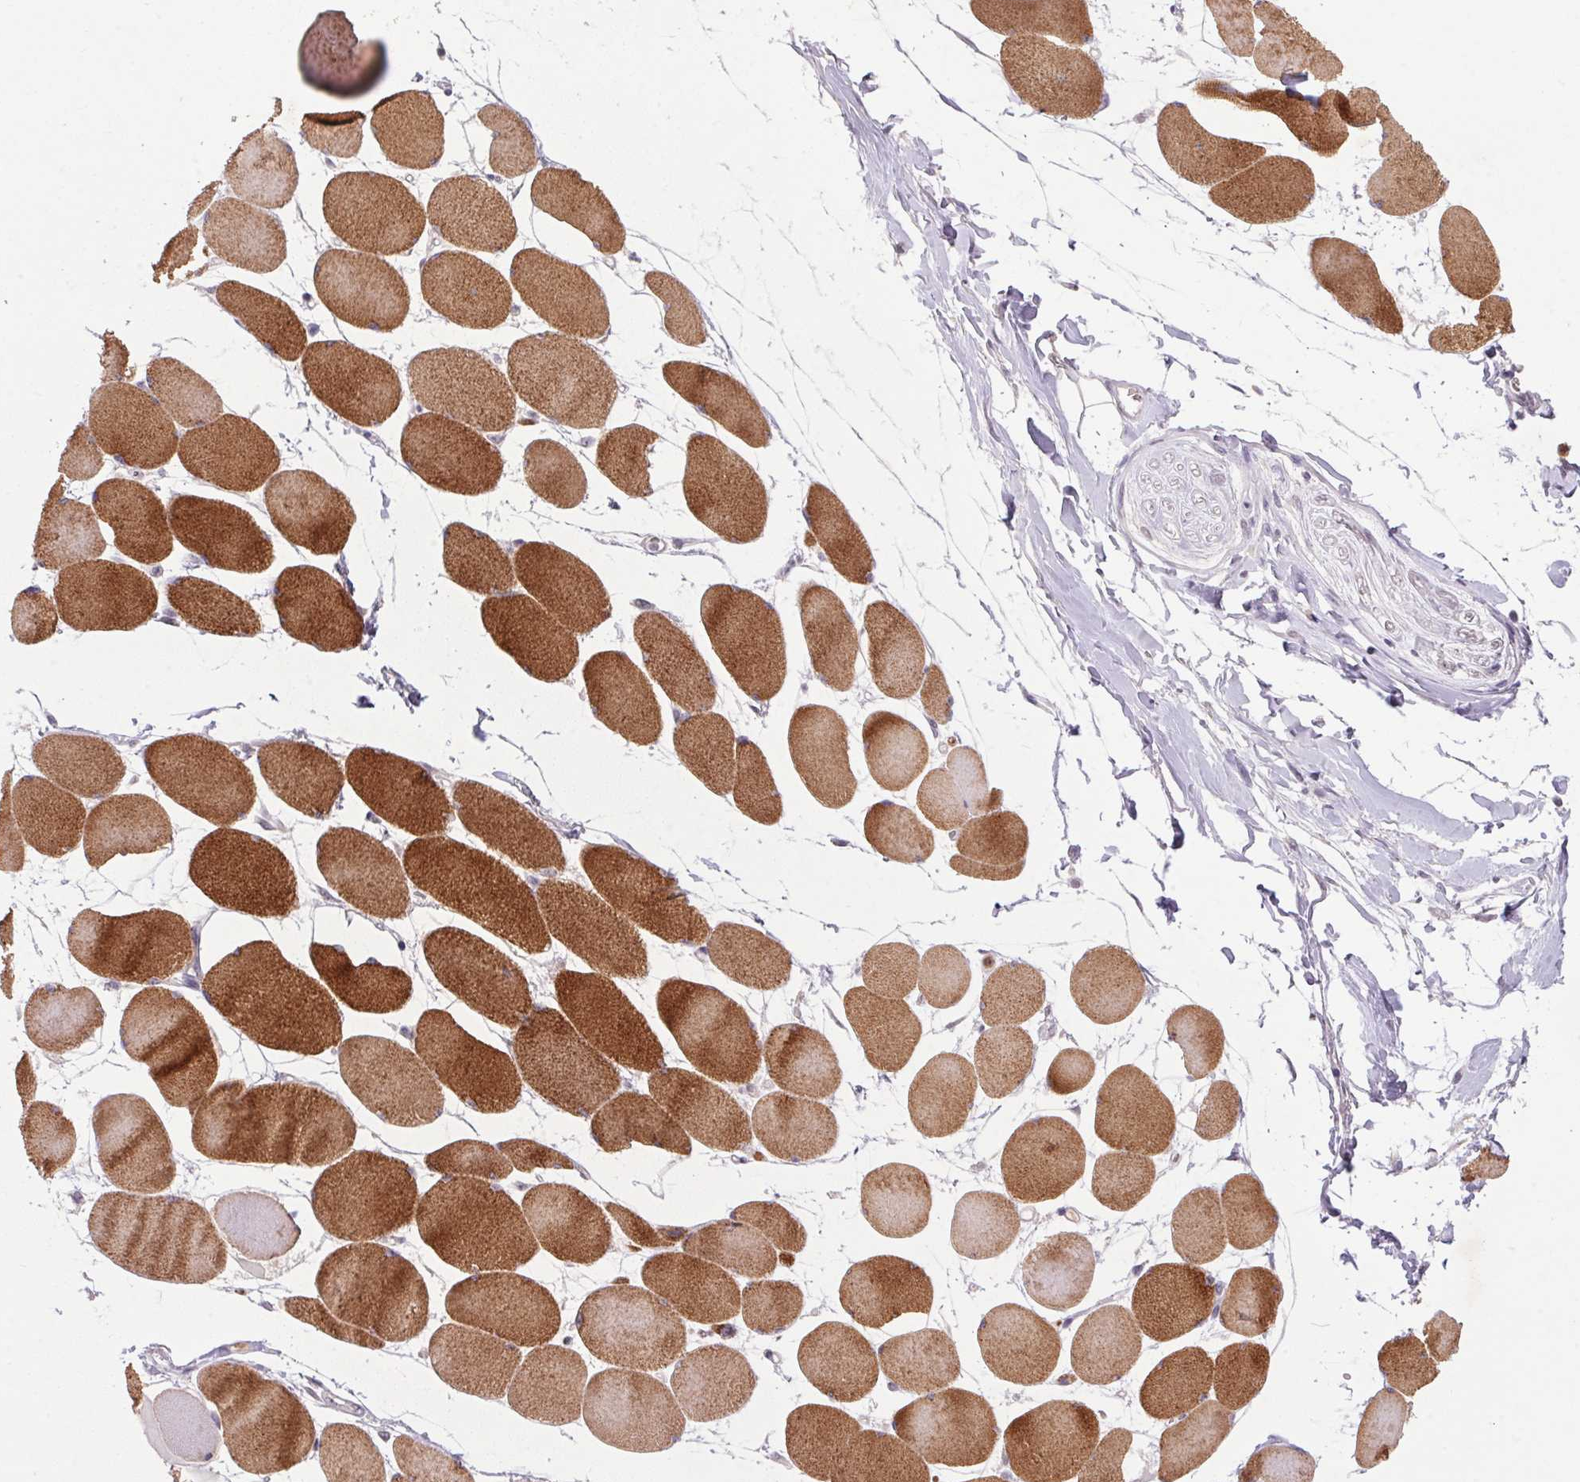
{"staining": {"intensity": "strong", "quantity": ">75%", "location": "cytoplasmic/membranous"}, "tissue": "skeletal muscle", "cell_type": "Myocytes", "image_type": "normal", "snomed": [{"axis": "morphology", "description": "Normal tissue, NOS"}, {"axis": "topography", "description": "Skeletal muscle"}], "caption": "This is a histology image of immunohistochemistry staining of unremarkable skeletal muscle, which shows strong positivity in the cytoplasmic/membranous of myocytes.", "gene": "TRDN", "patient": {"sex": "female", "age": 75}}